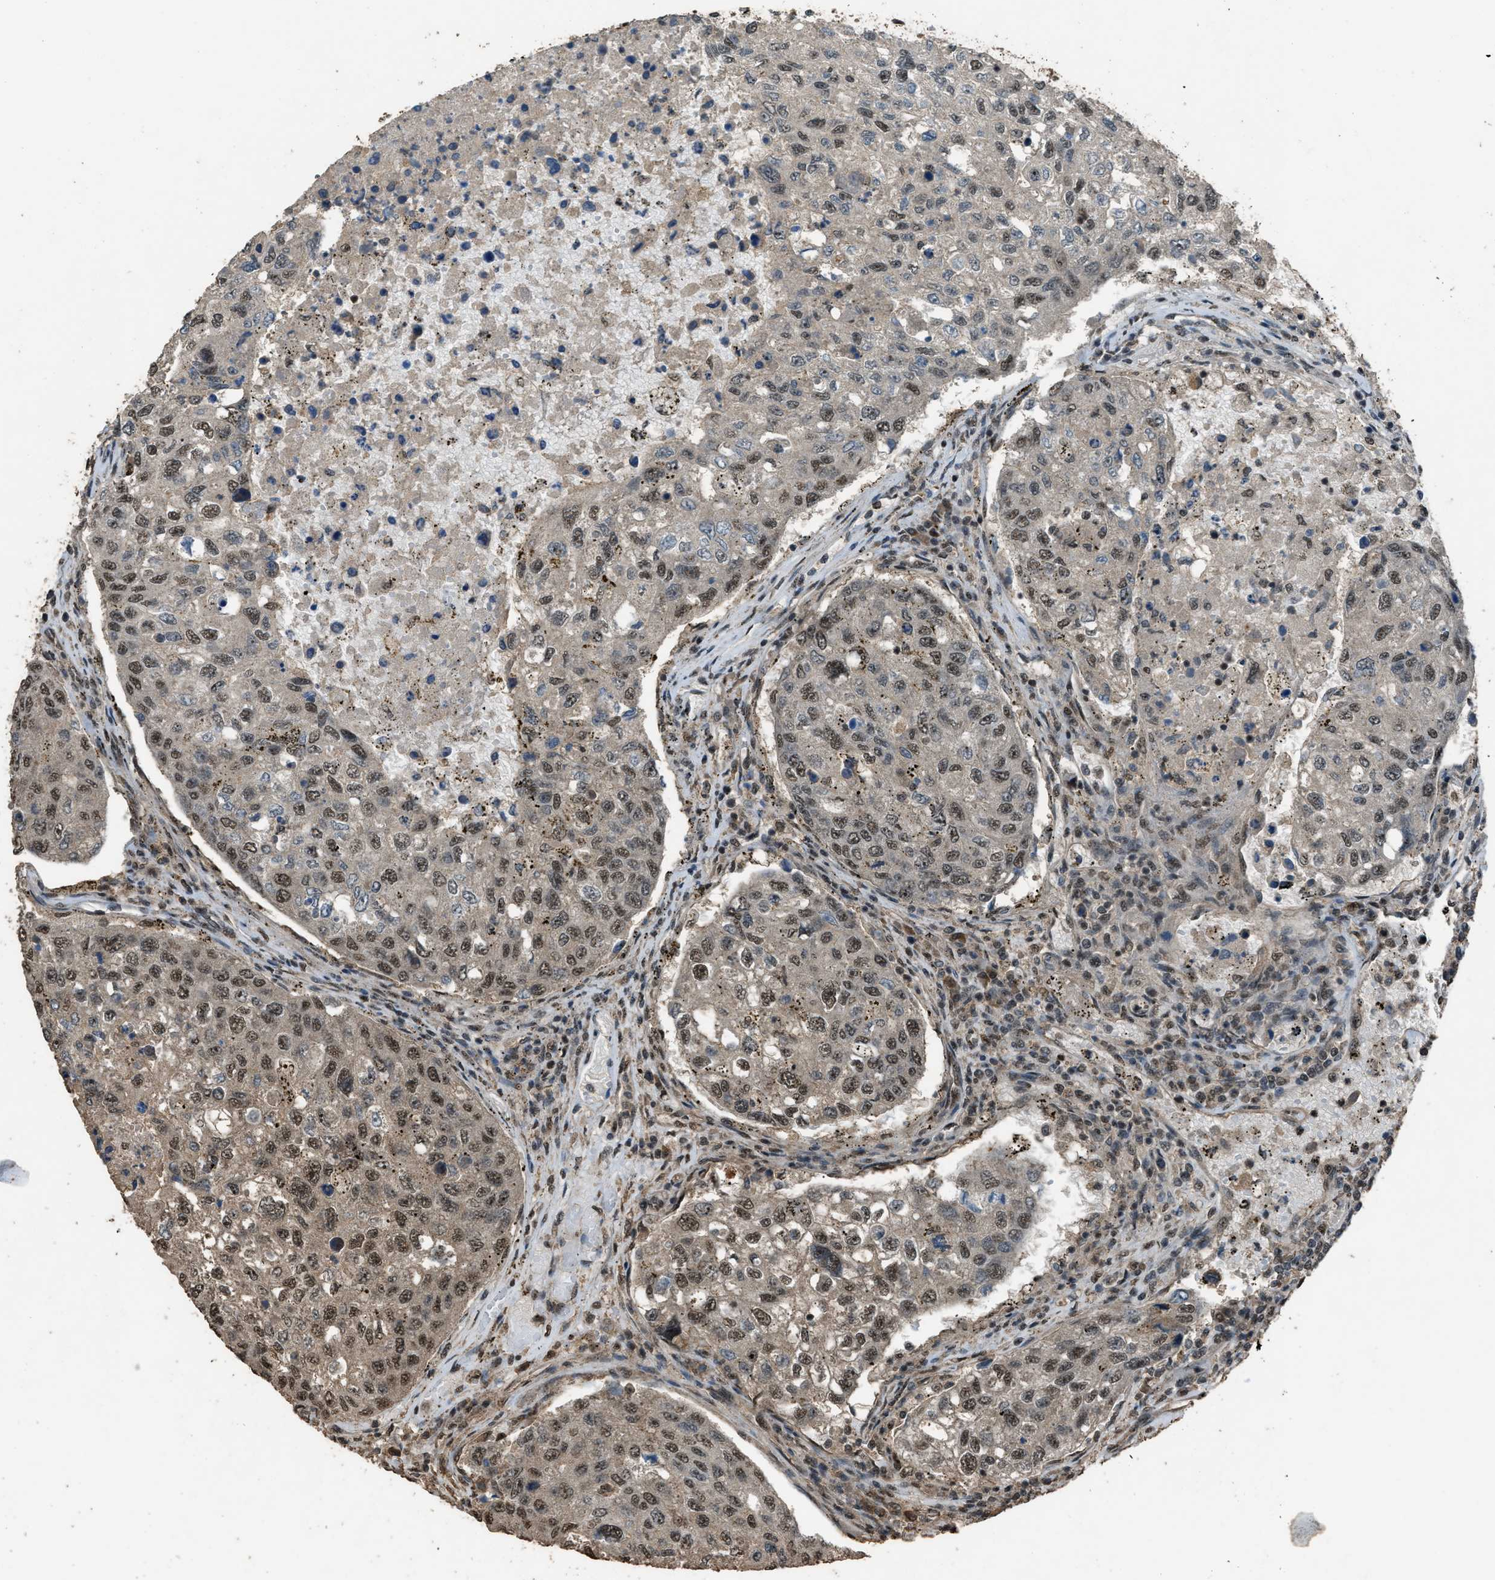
{"staining": {"intensity": "moderate", "quantity": ">75%", "location": "cytoplasmic/membranous,nuclear"}, "tissue": "urothelial cancer", "cell_type": "Tumor cells", "image_type": "cancer", "snomed": [{"axis": "morphology", "description": "Urothelial carcinoma, High grade"}, {"axis": "topography", "description": "Lymph node"}, {"axis": "topography", "description": "Urinary bladder"}], "caption": "A micrograph of human high-grade urothelial carcinoma stained for a protein displays moderate cytoplasmic/membranous and nuclear brown staining in tumor cells.", "gene": "SERTAD2", "patient": {"sex": "male", "age": 51}}